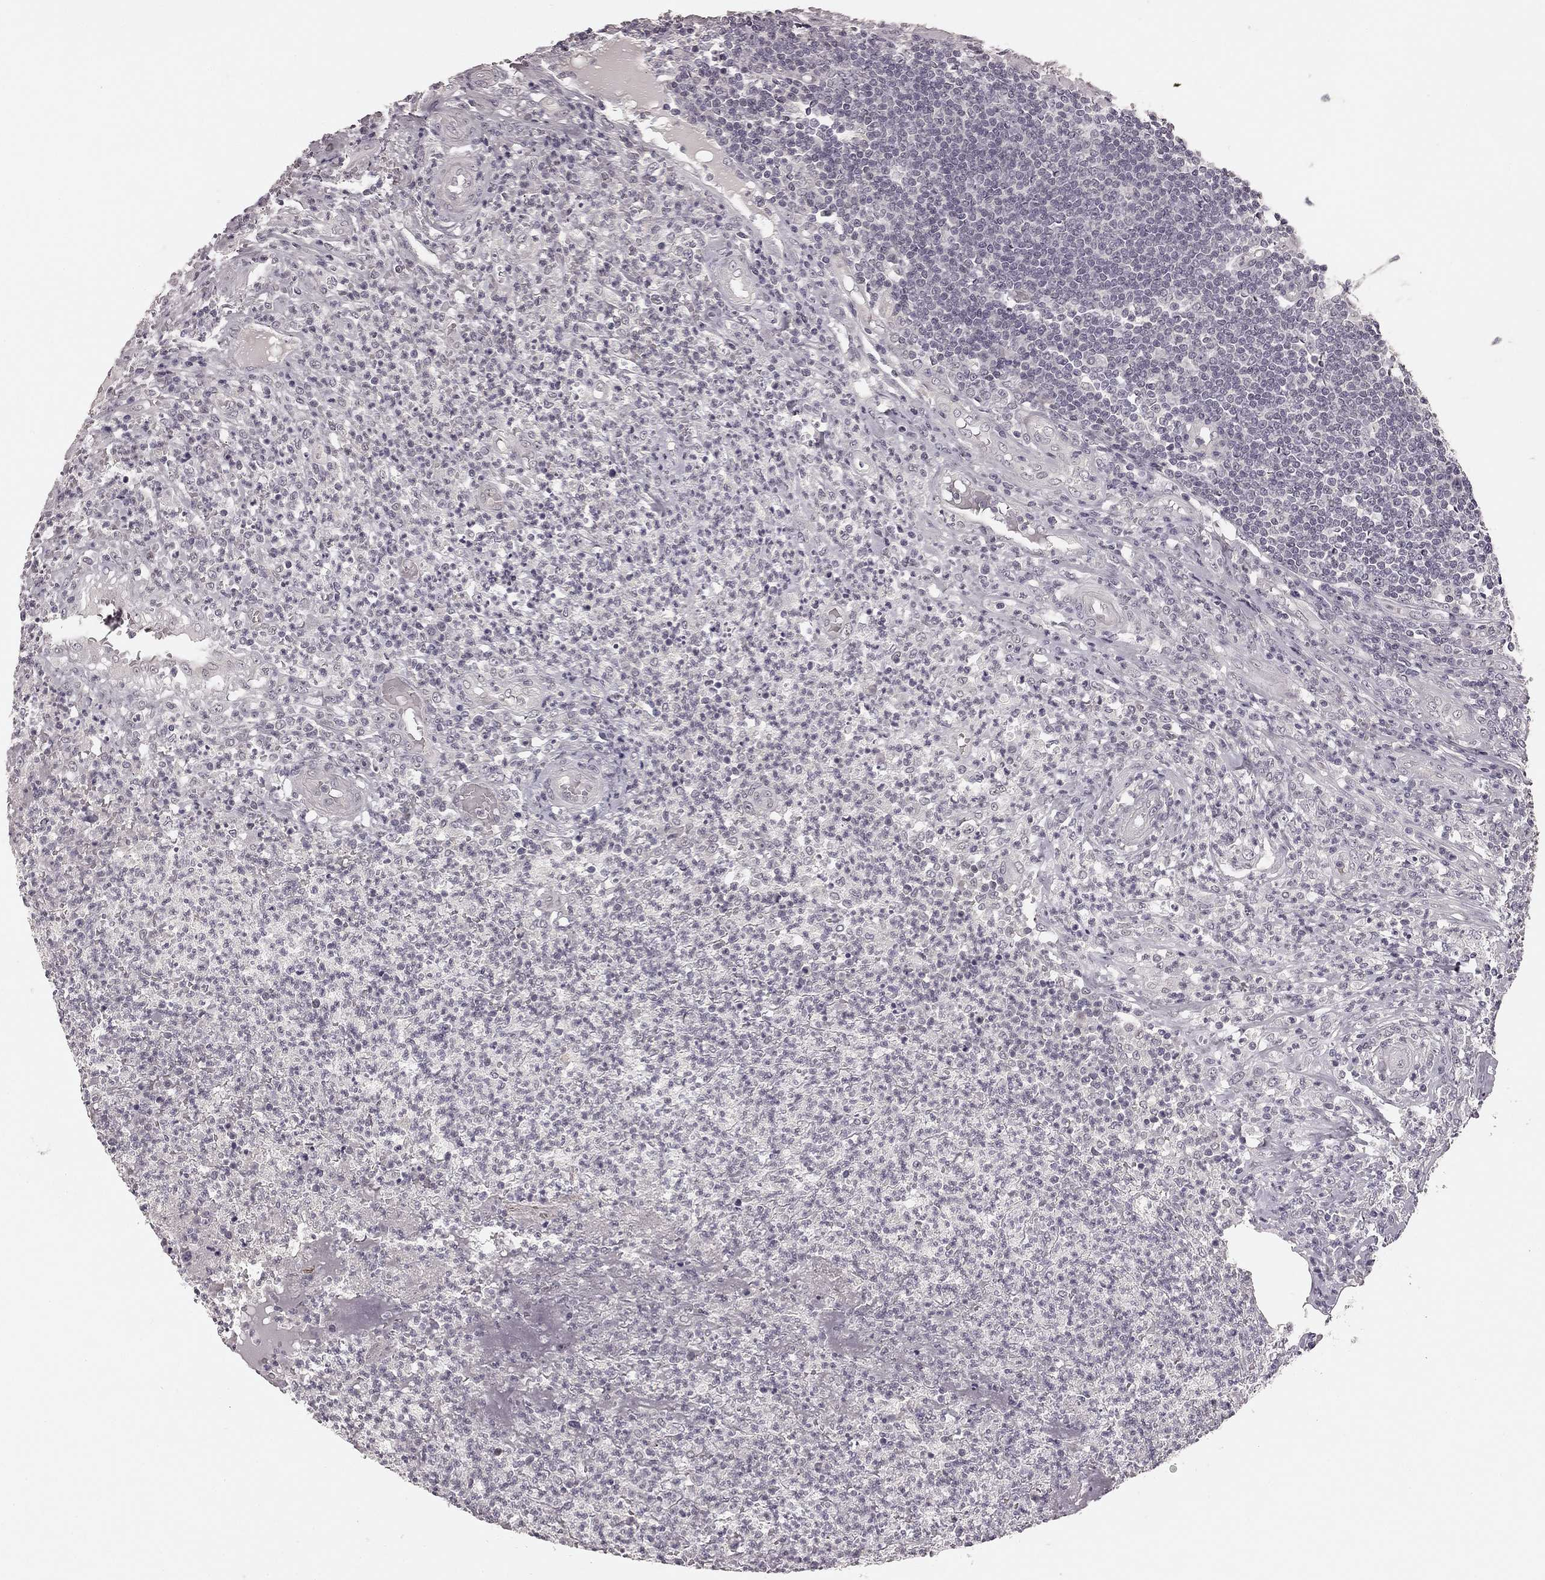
{"staining": {"intensity": "negative", "quantity": "none", "location": "none"}, "tissue": "appendix", "cell_type": "Glandular cells", "image_type": "normal", "snomed": [{"axis": "morphology", "description": "Normal tissue, NOS"}, {"axis": "morphology", "description": "Inflammation, NOS"}, {"axis": "topography", "description": "Appendix"}], "caption": "Glandular cells show no significant protein staining in benign appendix.", "gene": "HCN4", "patient": {"sex": "male", "age": 16}}